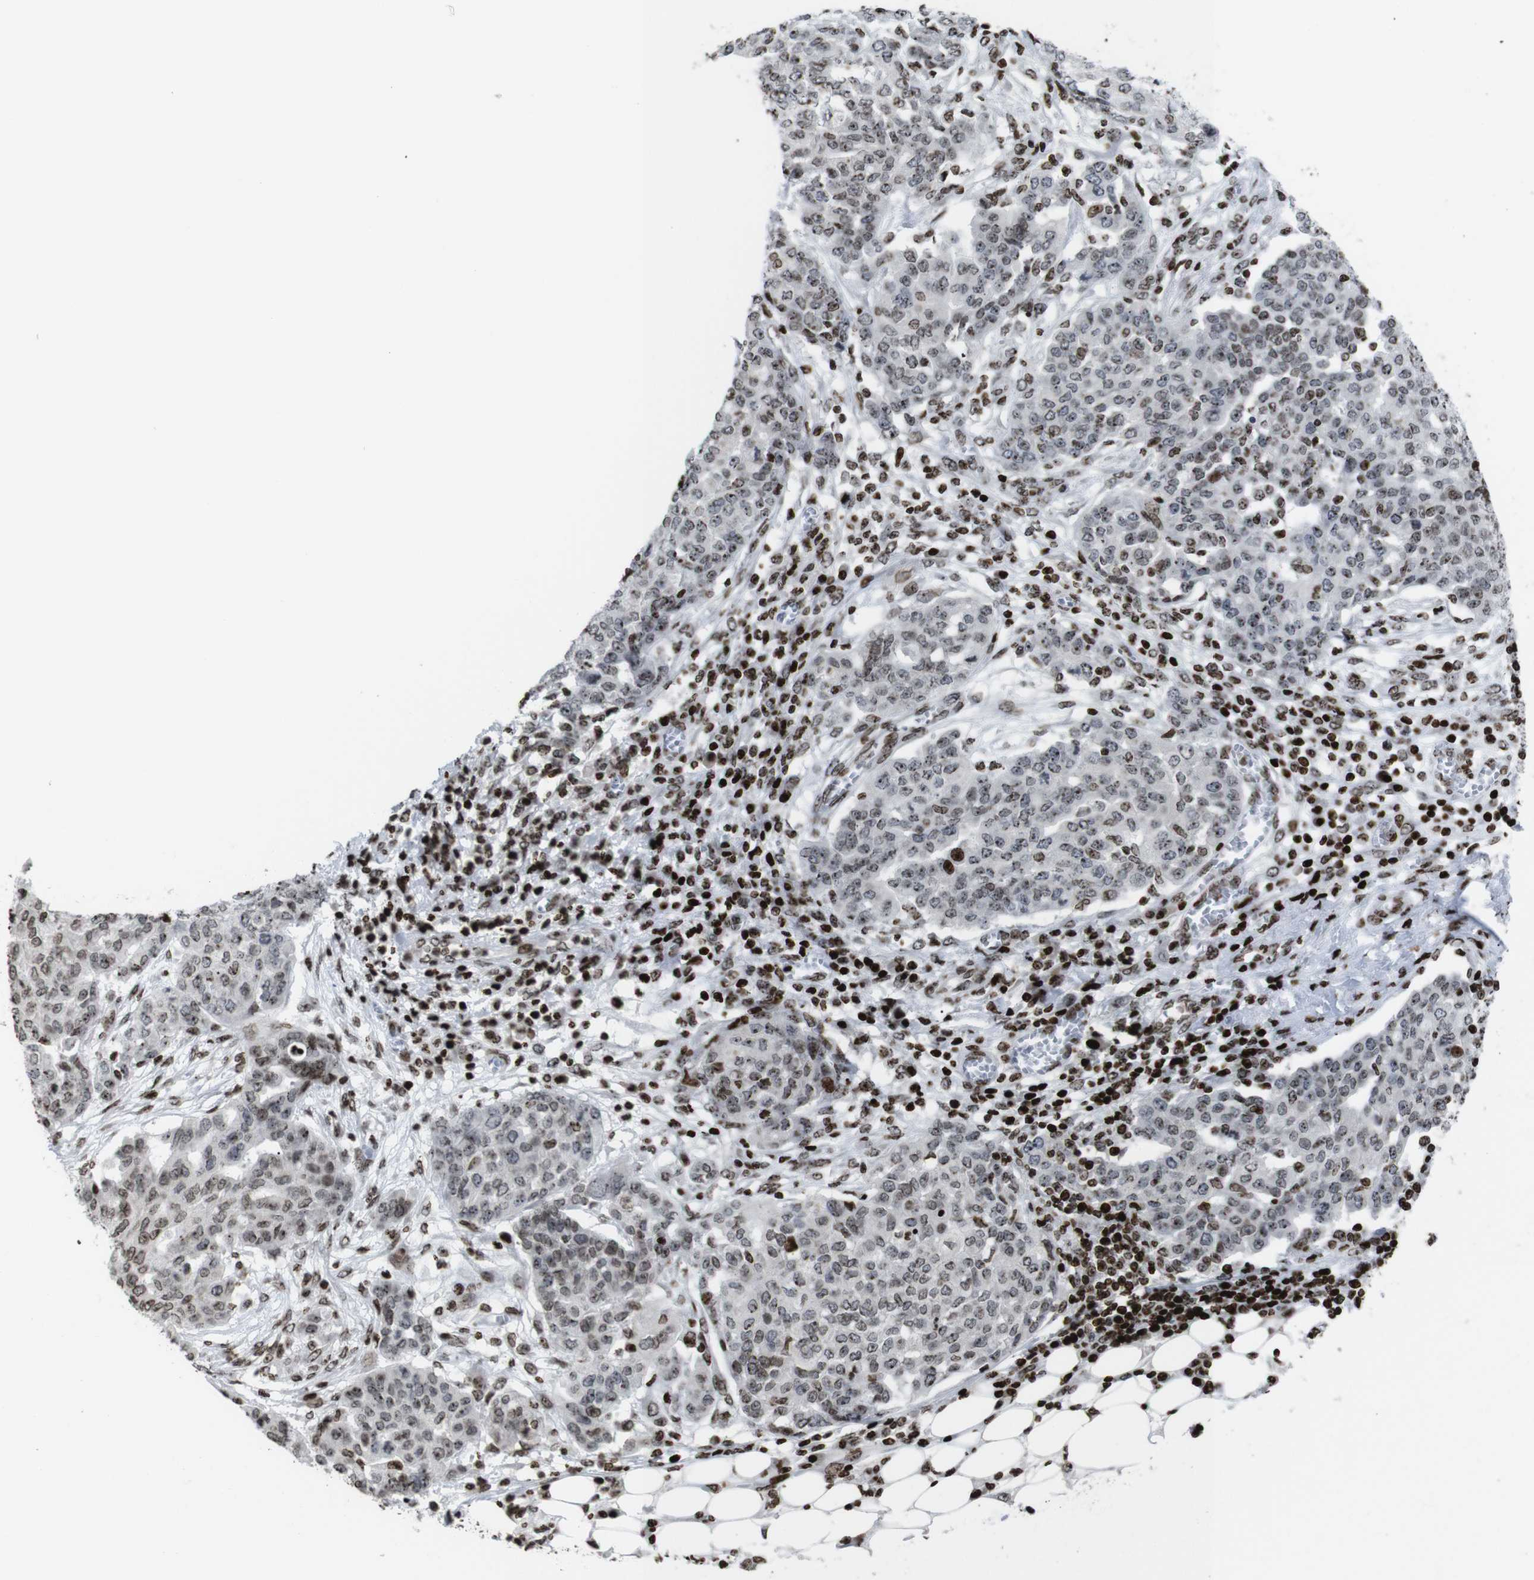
{"staining": {"intensity": "moderate", "quantity": ">75%", "location": "nuclear"}, "tissue": "ovarian cancer", "cell_type": "Tumor cells", "image_type": "cancer", "snomed": [{"axis": "morphology", "description": "Cystadenocarcinoma, serous, NOS"}, {"axis": "topography", "description": "Soft tissue"}, {"axis": "topography", "description": "Ovary"}], "caption": "This is a histology image of IHC staining of ovarian serous cystadenocarcinoma, which shows moderate positivity in the nuclear of tumor cells.", "gene": "H1-4", "patient": {"sex": "female", "age": 57}}